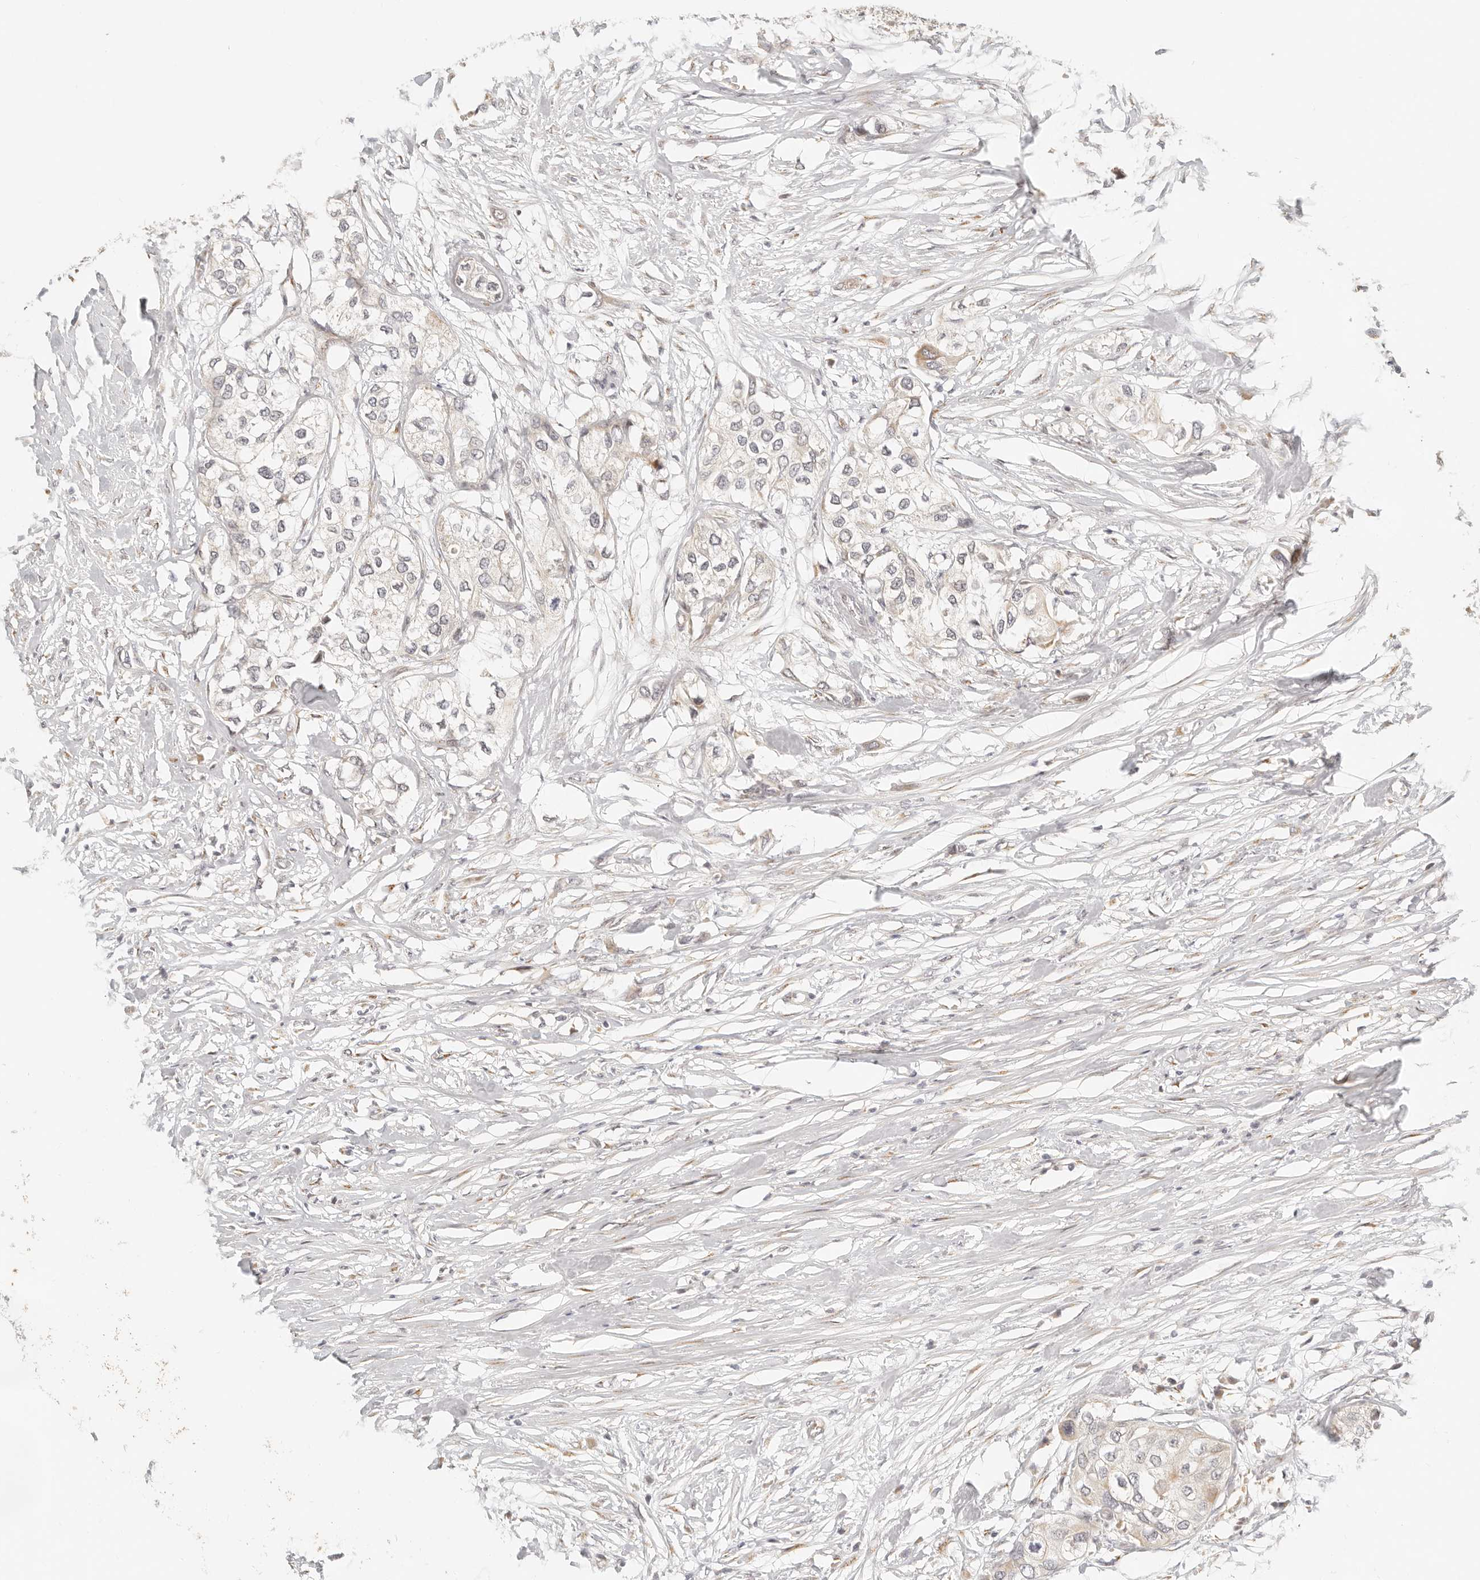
{"staining": {"intensity": "negative", "quantity": "none", "location": "none"}, "tissue": "urothelial cancer", "cell_type": "Tumor cells", "image_type": "cancer", "snomed": [{"axis": "morphology", "description": "Urothelial carcinoma, High grade"}, {"axis": "topography", "description": "Urinary bladder"}], "caption": "There is no significant positivity in tumor cells of urothelial cancer. (Immunohistochemistry, brightfield microscopy, high magnification).", "gene": "FAM20B", "patient": {"sex": "male", "age": 64}}